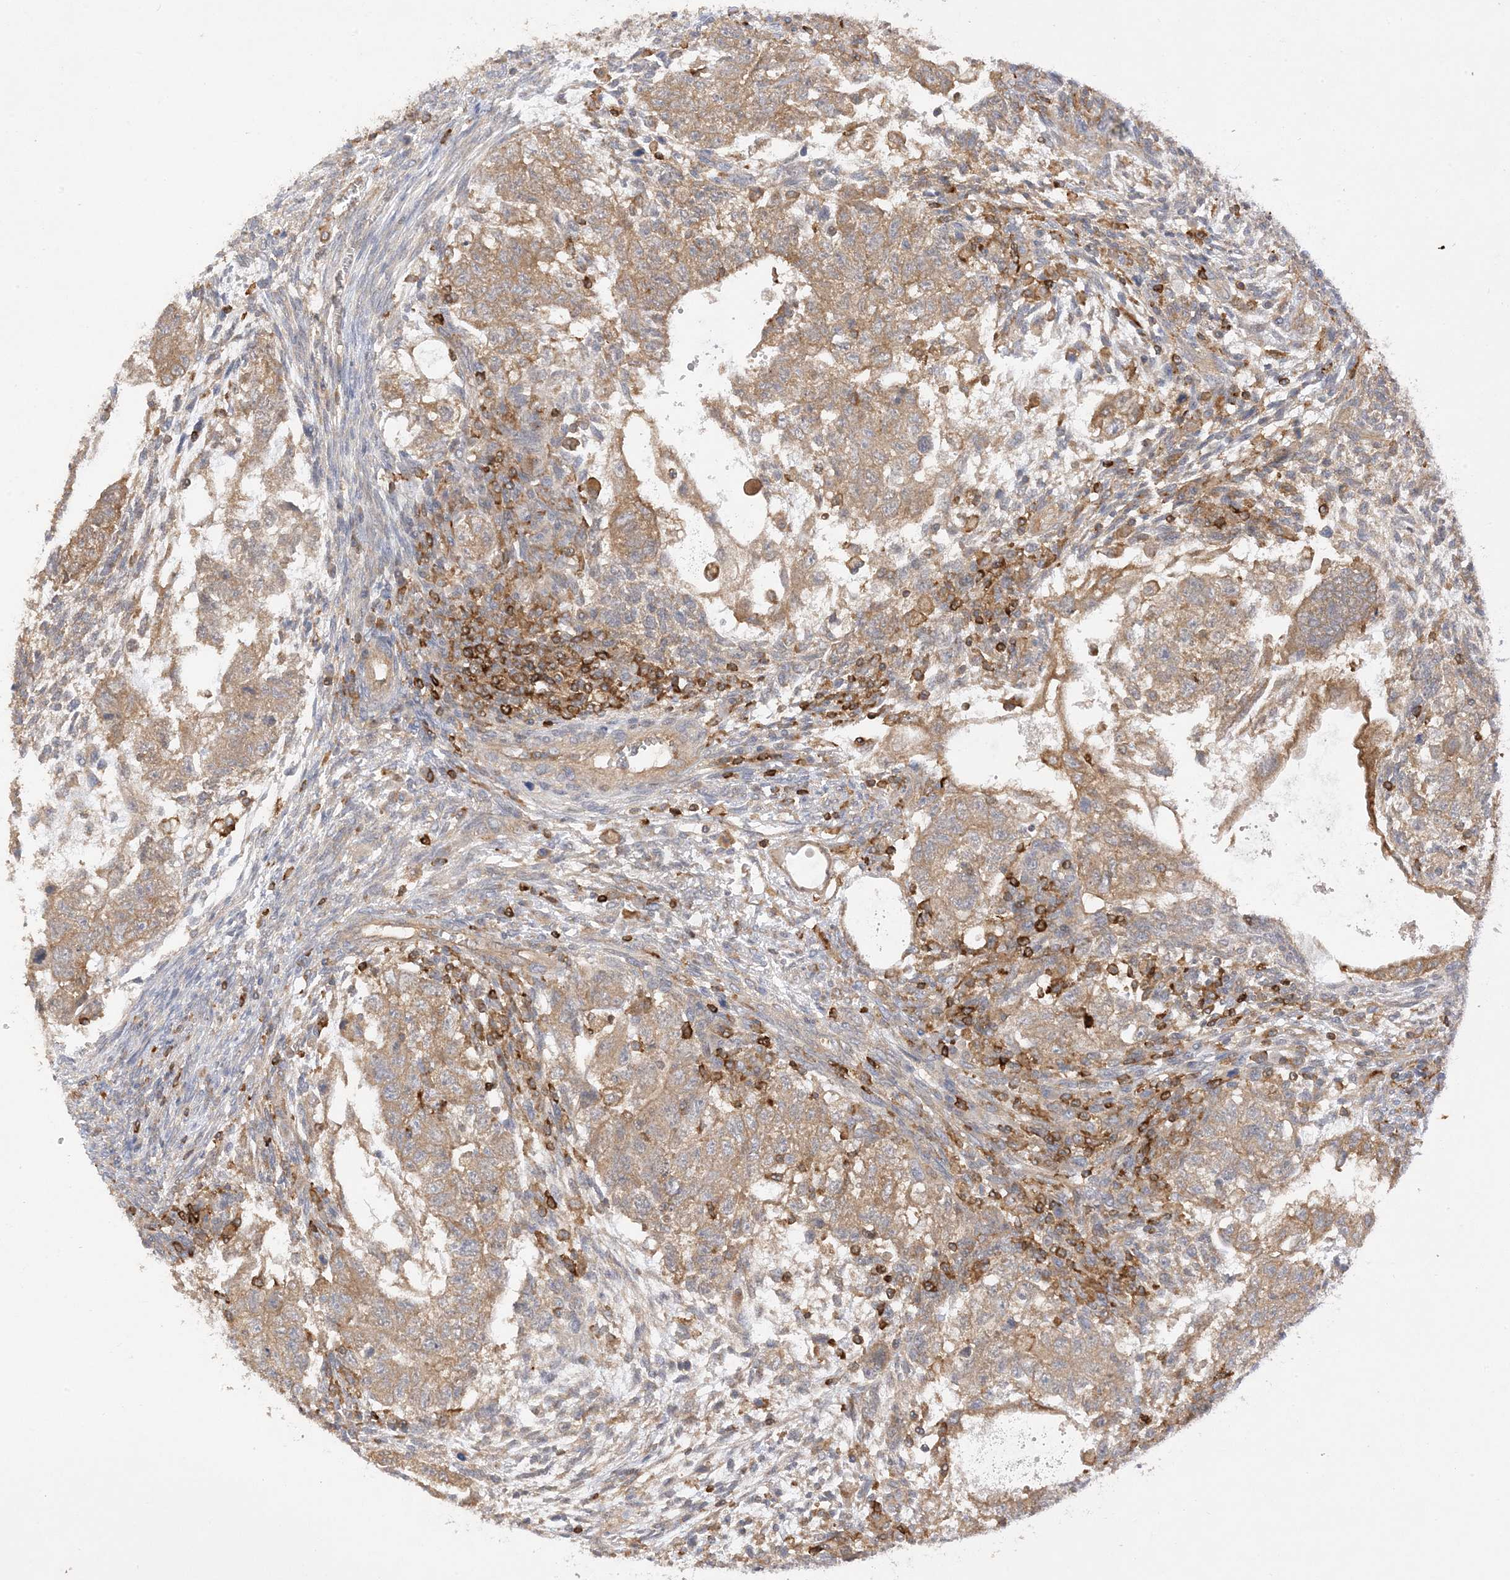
{"staining": {"intensity": "moderate", "quantity": ">75%", "location": "cytoplasmic/membranous"}, "tissue": "testis cancer", "cell_type": "Tumor cells", "image_type": "cancer", "snomed": [{"axis": "morphology", "description": "Carcinoma, Embryonal, NOS"}, {"axis": "topography", "description": "Testis"}], "caption": "A histopathology image of human testis embryonal carcinoma stained for a protein demonstrates moderate cytoplasmic/membranous brown staining in tumor cells.", "gene": "PHACTR2", "patient": {"sex": "male", "age": 37}}